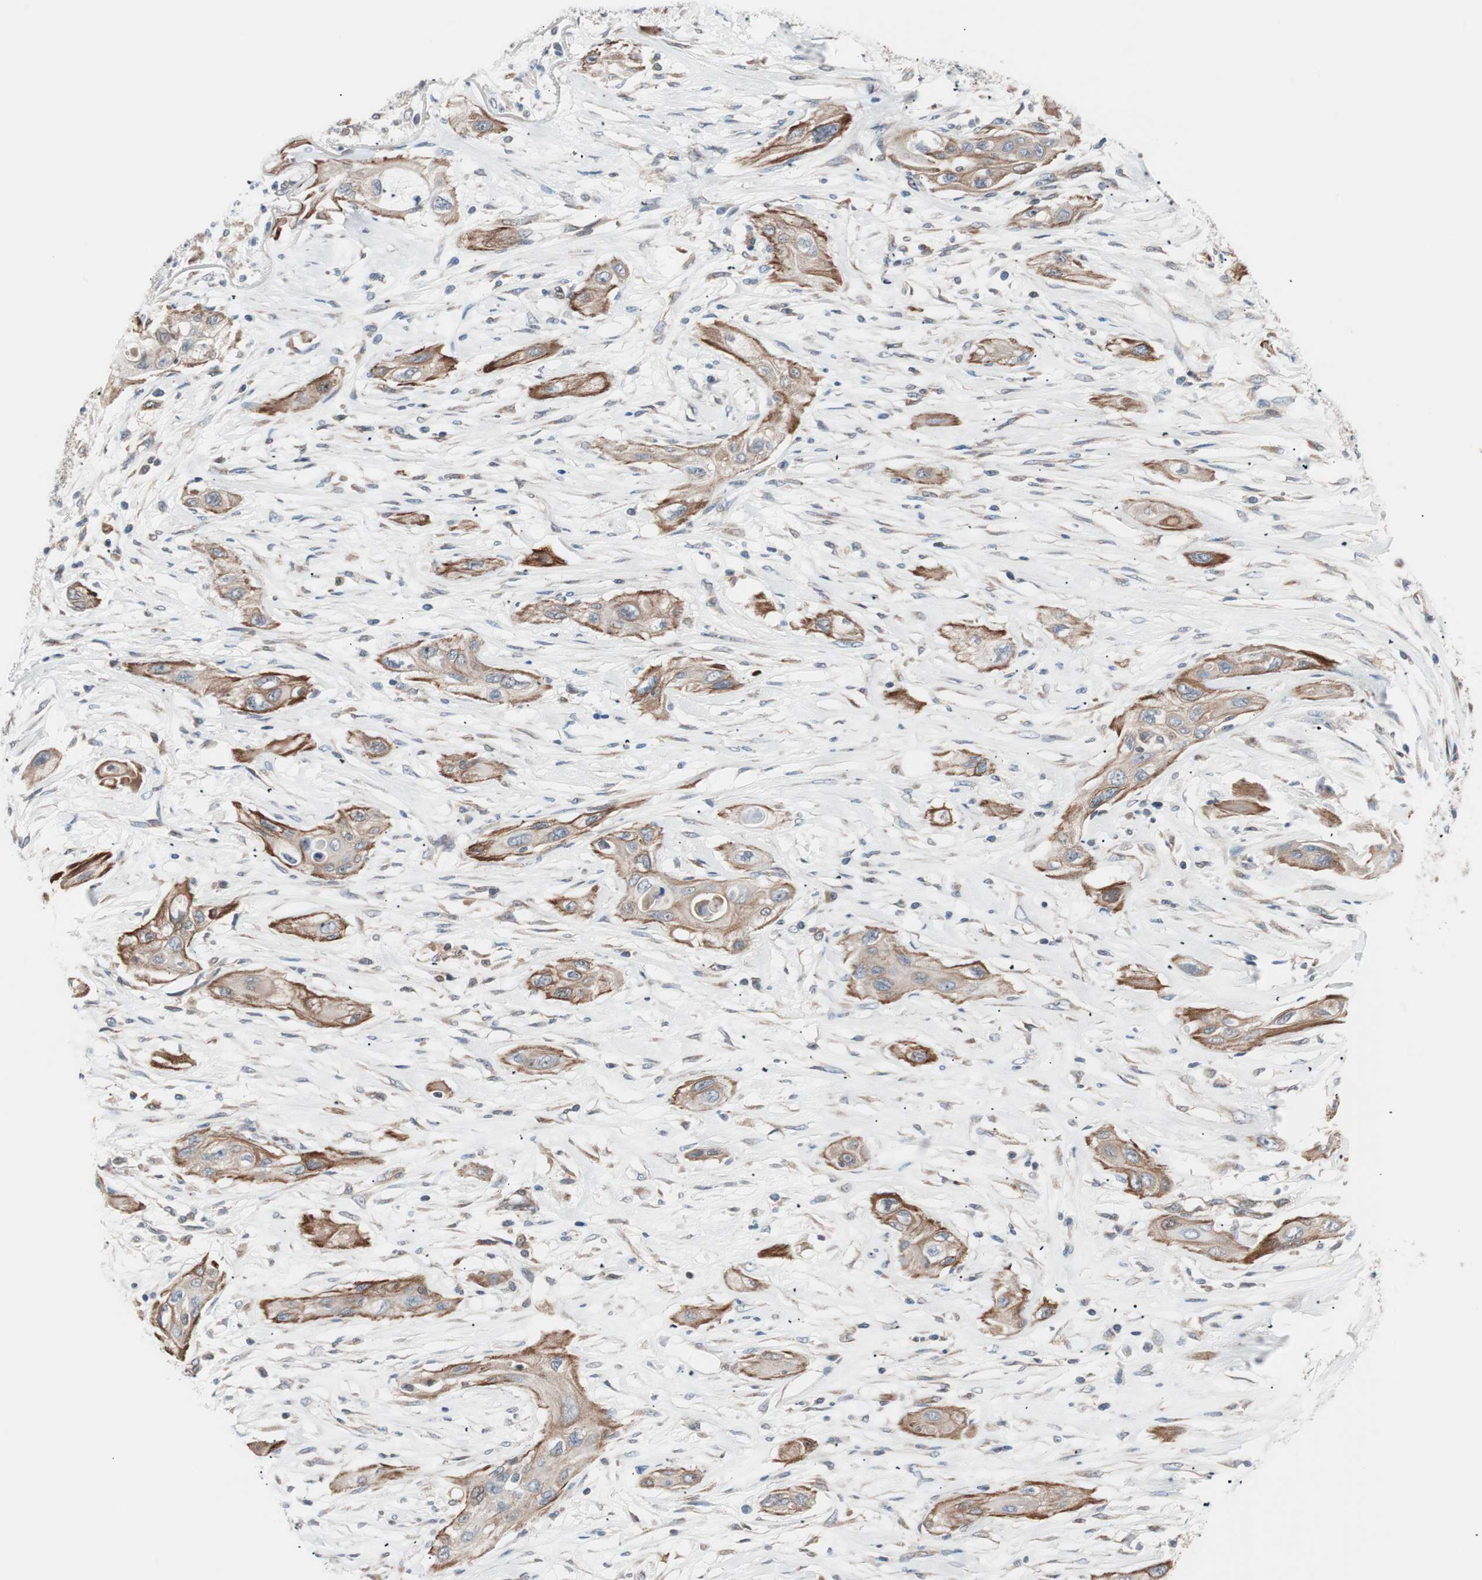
{"staining": {"intensity": "moderate", "quantity": ">75%", "location": "cytoplasmic/membranous"}, "tissue": "lung cancer", "cell_type": "Tumor cells", "image_type": "cancer", "snomed": [{"axis": "morphology", "description": "Squamous cell carcinoma, NOS"}, {"axis": "topography", "description": "Lung"}], "caption": "Immunohistochemical staining of lung cancer reveals medium levels of moderate cytoplasmic/membranous protein staining in about >75% of tumor cells.", "gene": "SMG1", "patient": {"sex": "female", "age": 47}}